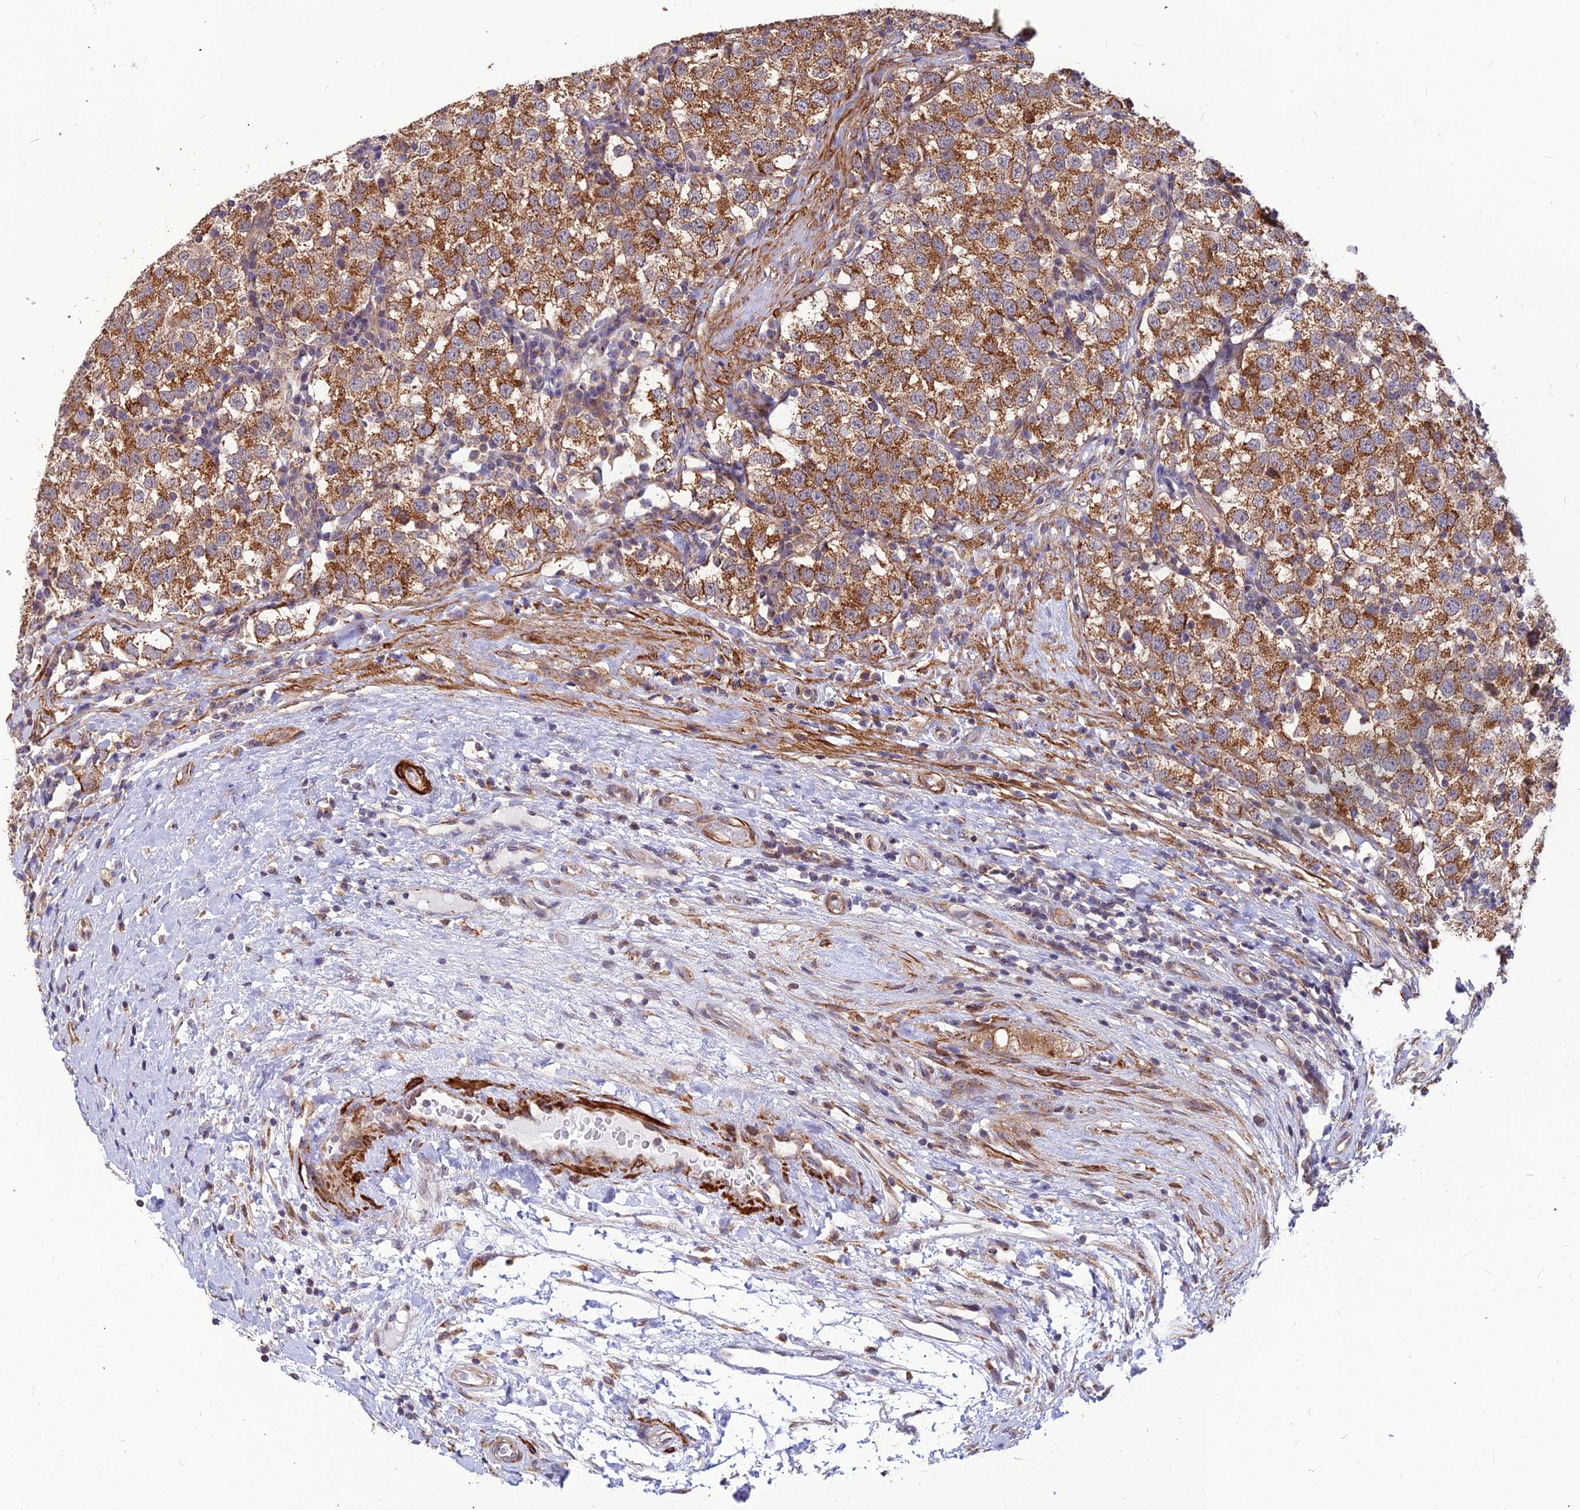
{"staining": {"intensity": "moderate", "quantity": ">75%", "location": "cytoplasmic/membranous"}, "tissue": "testis cancer", "cell_type": "Tumor cells", "image_type": "cancer", "snomed": [{"axis": "morphology", "description": "Seminoma, NOS"}, {"axis": "topography", "description": "Testis"}], "caption": "Tumor cells exhibit medium levels of moderate cytoplasmic/membranous expression in about >75% of cells in testis cancer (seminoma).", "gene": "LEKR1", "patient": {"sex": "male", "age": 34}}